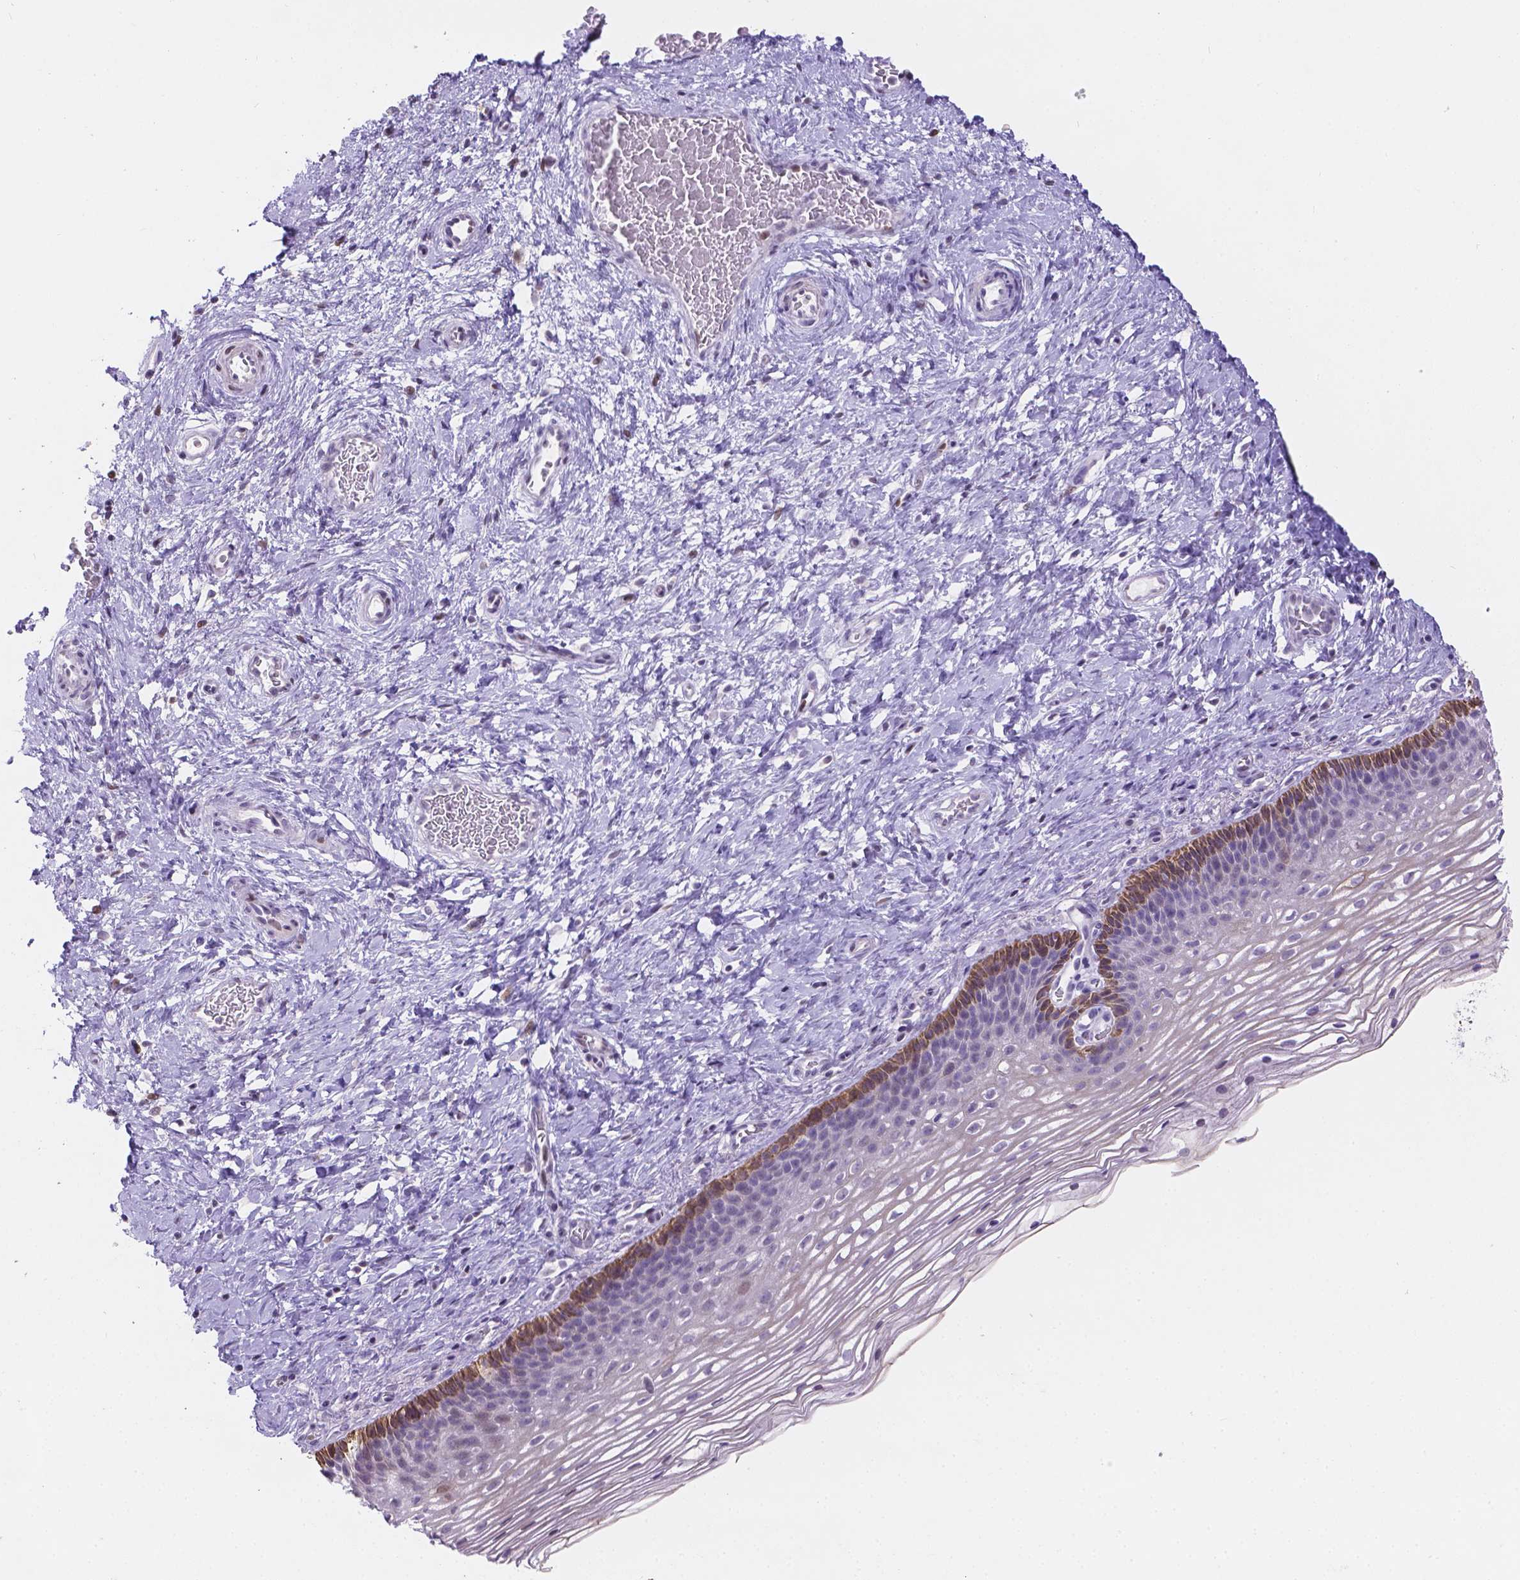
{"staining": {"intensity": "strong", "quantity": ">75%", "location": "cytoplasmic/membranous"}, "tissue": "cervix", "cell_type": "Glandular cells", "image_type": "normal", "snomed": [{"axis": "morphology", "description": "Normal tissue, NOS"}, {"axis": "topography", "description": "Cervix"}], "caption": "Cervix stained with a brown dye displays strong cytoplasmic/membranous positive positivity in about >75% of glandular cells.", "gene": "DMWD", "patient": {"sex": "female", "age": 34}}